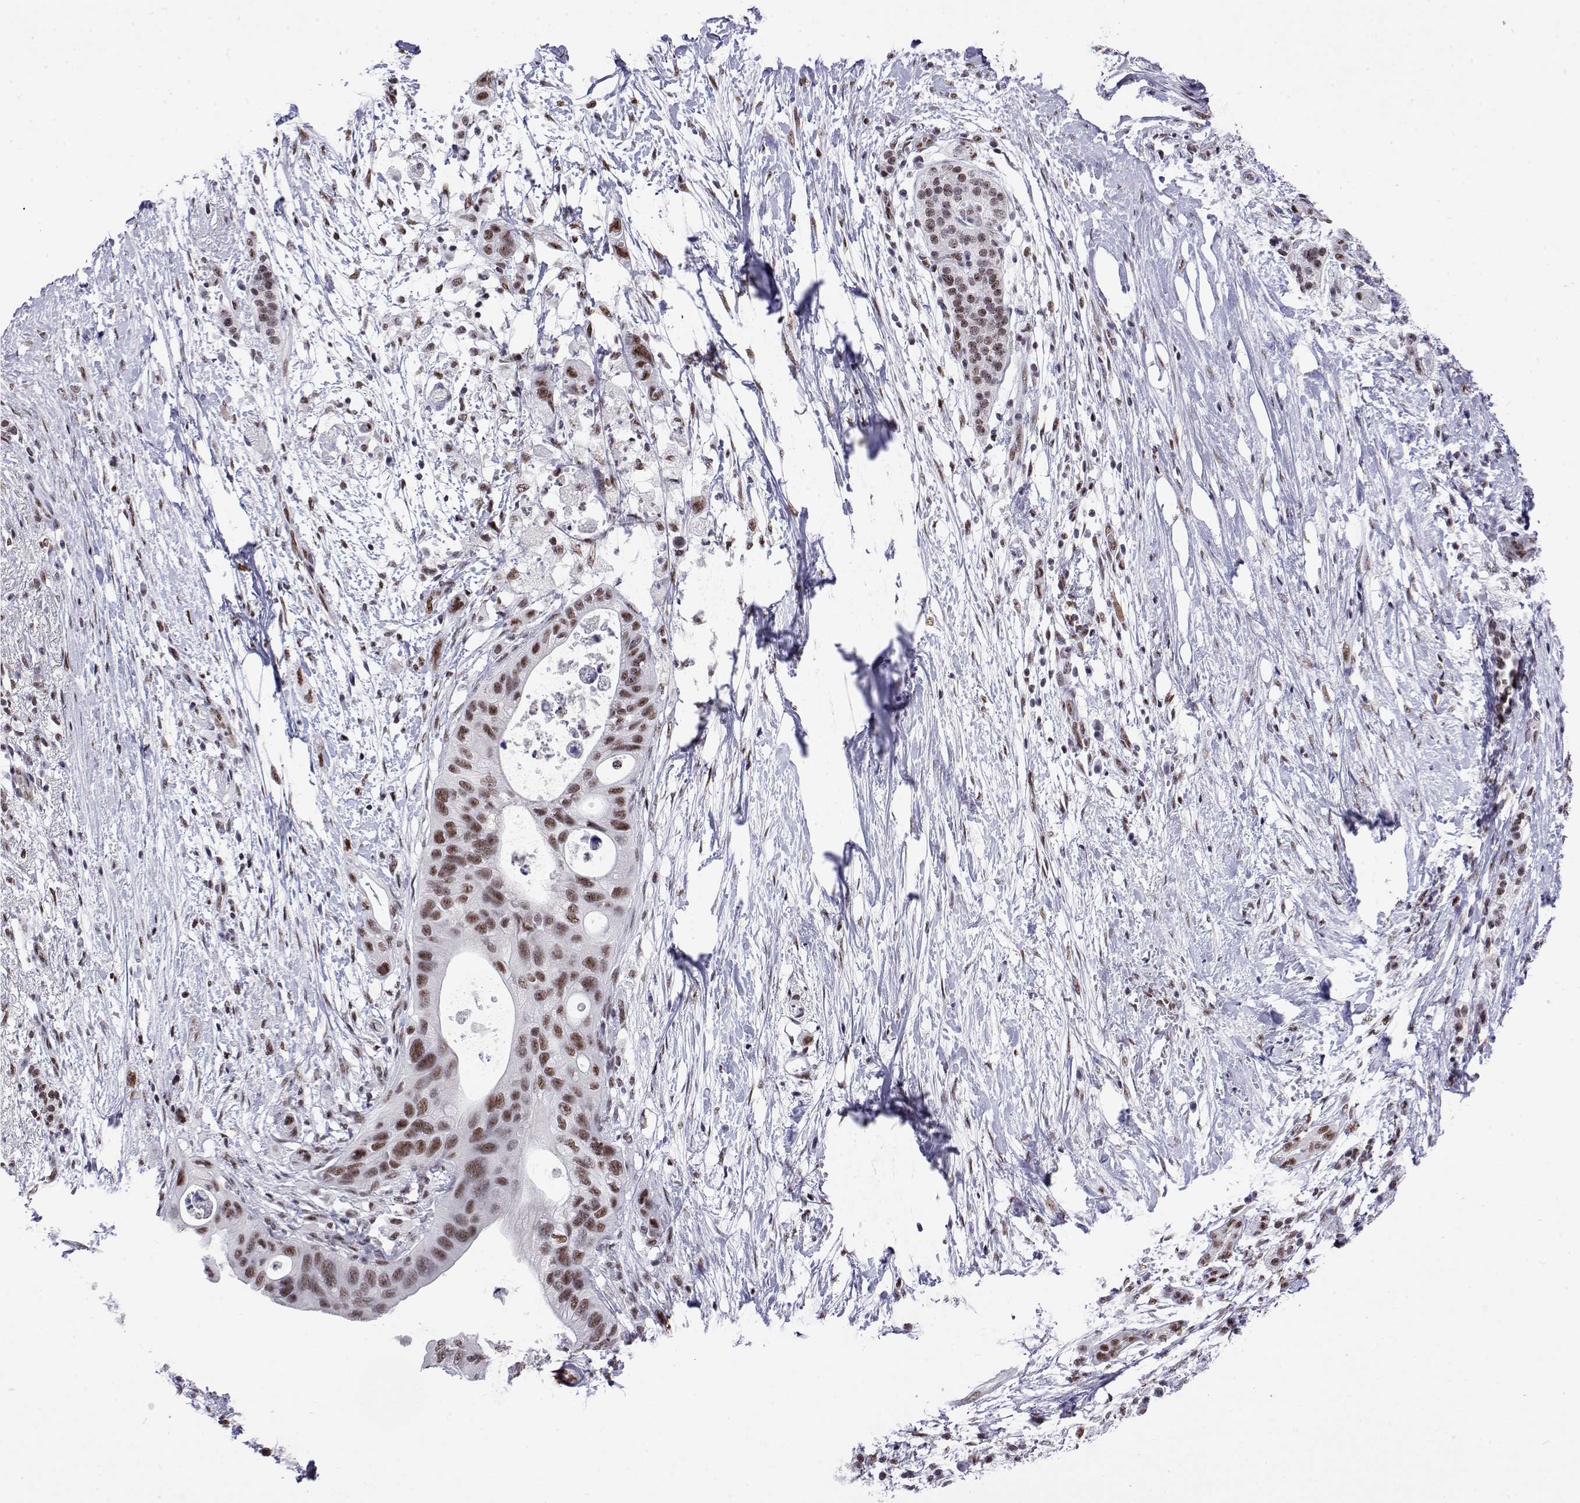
{"staining": {"intensity": "moderate", "quantity": ">75%", "location": "nuclear"}, "tissue": "pancreatic cancer", "cell_type": "Tumor cells", "image_type": "cancer", "snomed": [{"axis": "morphology", "description": "Adenocarcinoma, NOS"}, {"axis": "topography", "description": "Pancreas"}], "caption": "Pancreatic cancer (adenocarcinoma) stained with DAB (3,3'-diaminobenzidine) immunohistochemistry displays medium levels of moderate nuclear expression in approximately >75% of tumor cells.", "gene": "POLDIP3", "patient": {"sex": "female", "age": 72}}